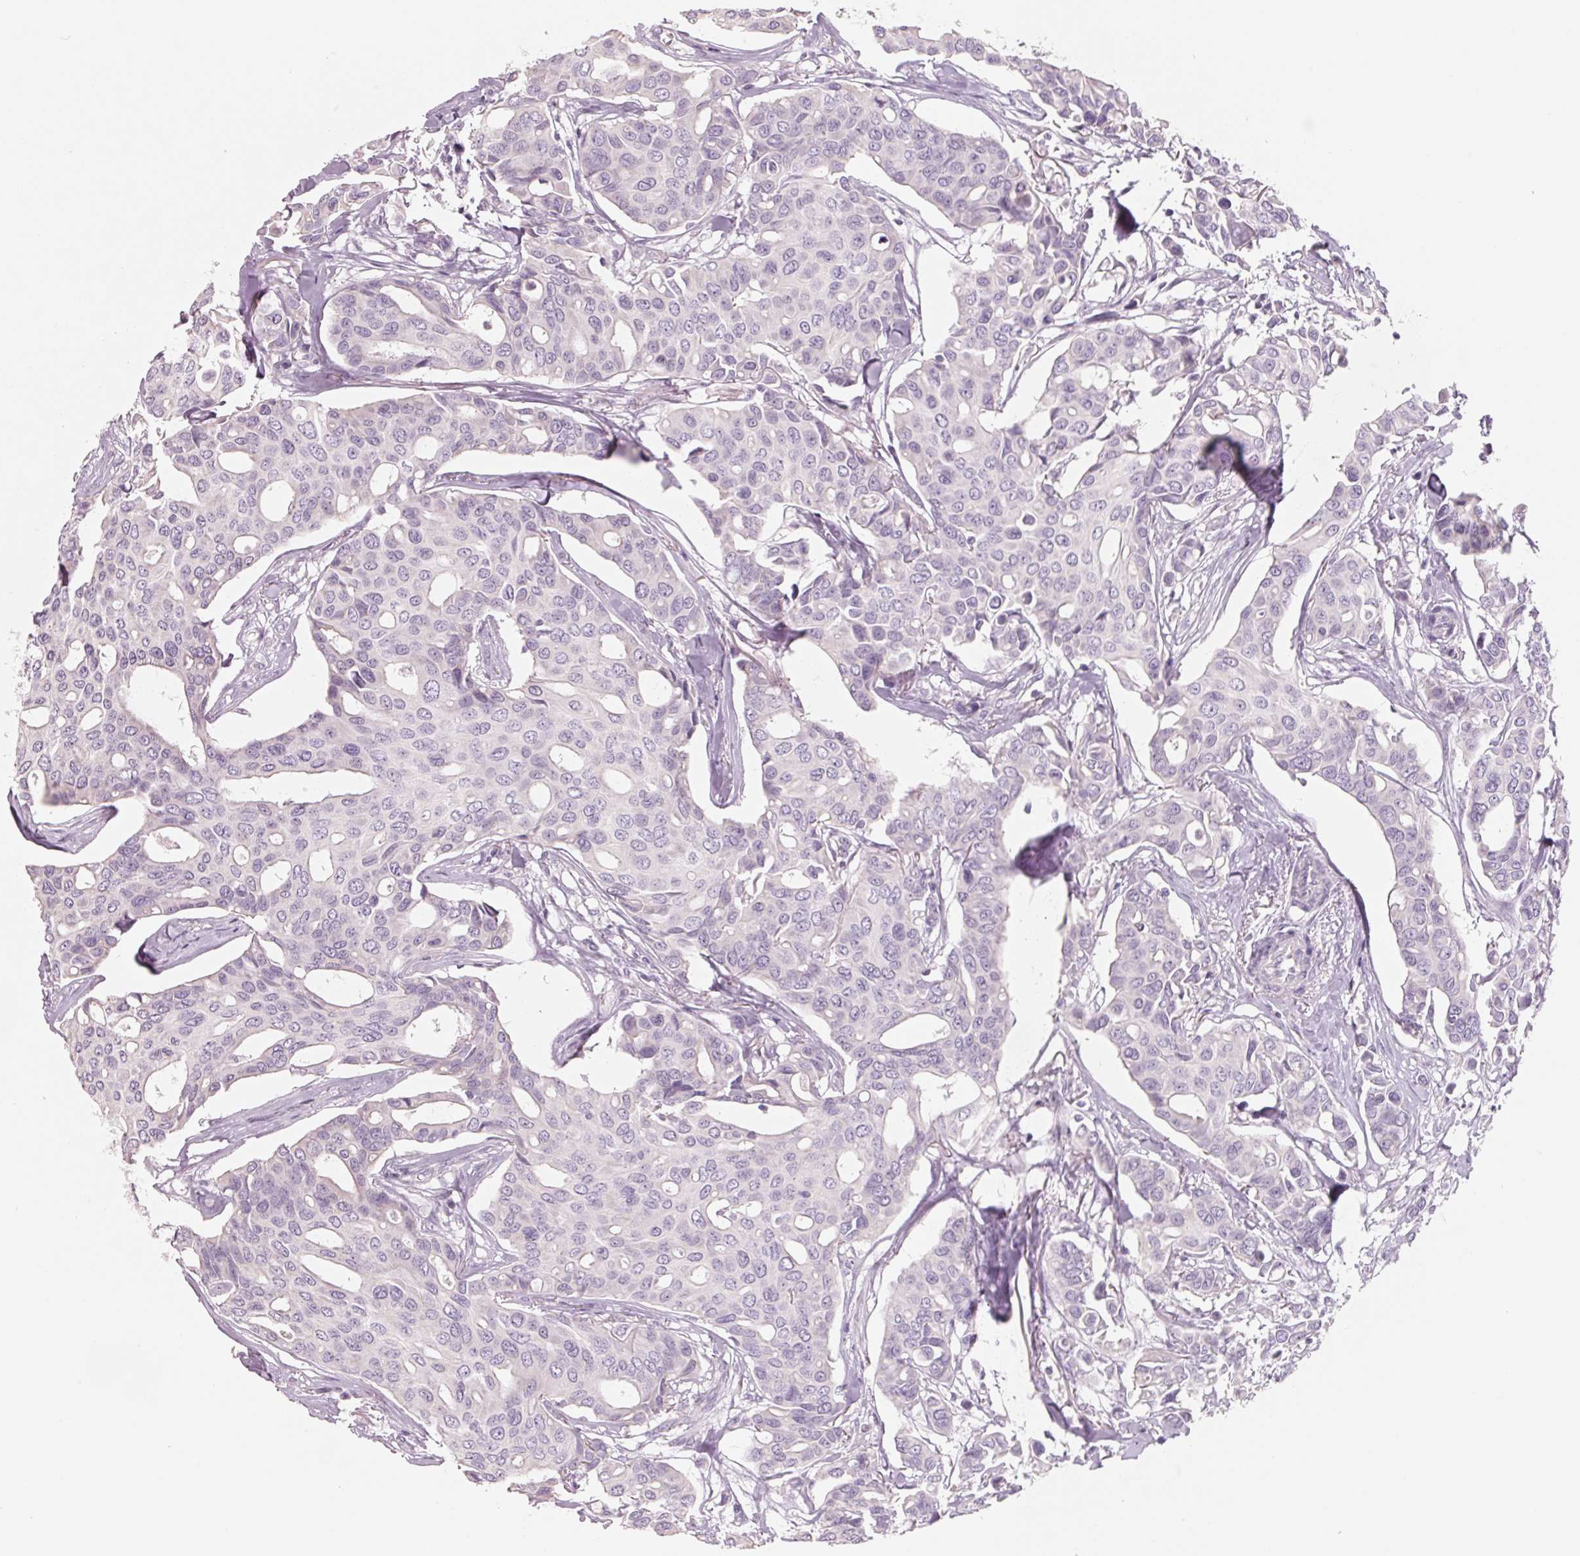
{"staining": {"intensity": "negative", "quantity": "none", "location": "none"}, "tissue": "breast cancer", "cell_type": "Tumor cells", "image_type": "cancer", "snomed": [{"axis": "morphology", "description": "Duct carcinoma"}, {"axis": "topography", "description": "Breast"}], "caption": "Image shows no significant protein positivity in tumor cells of breast invasive ductal carcinoma. (Brightfield microscopy of DAB (3,3'-diaminobenzidine) immunohistochemistry at high magnification).", "gene": "FTCD", "patient": {"sex": "female", "age": 54}}